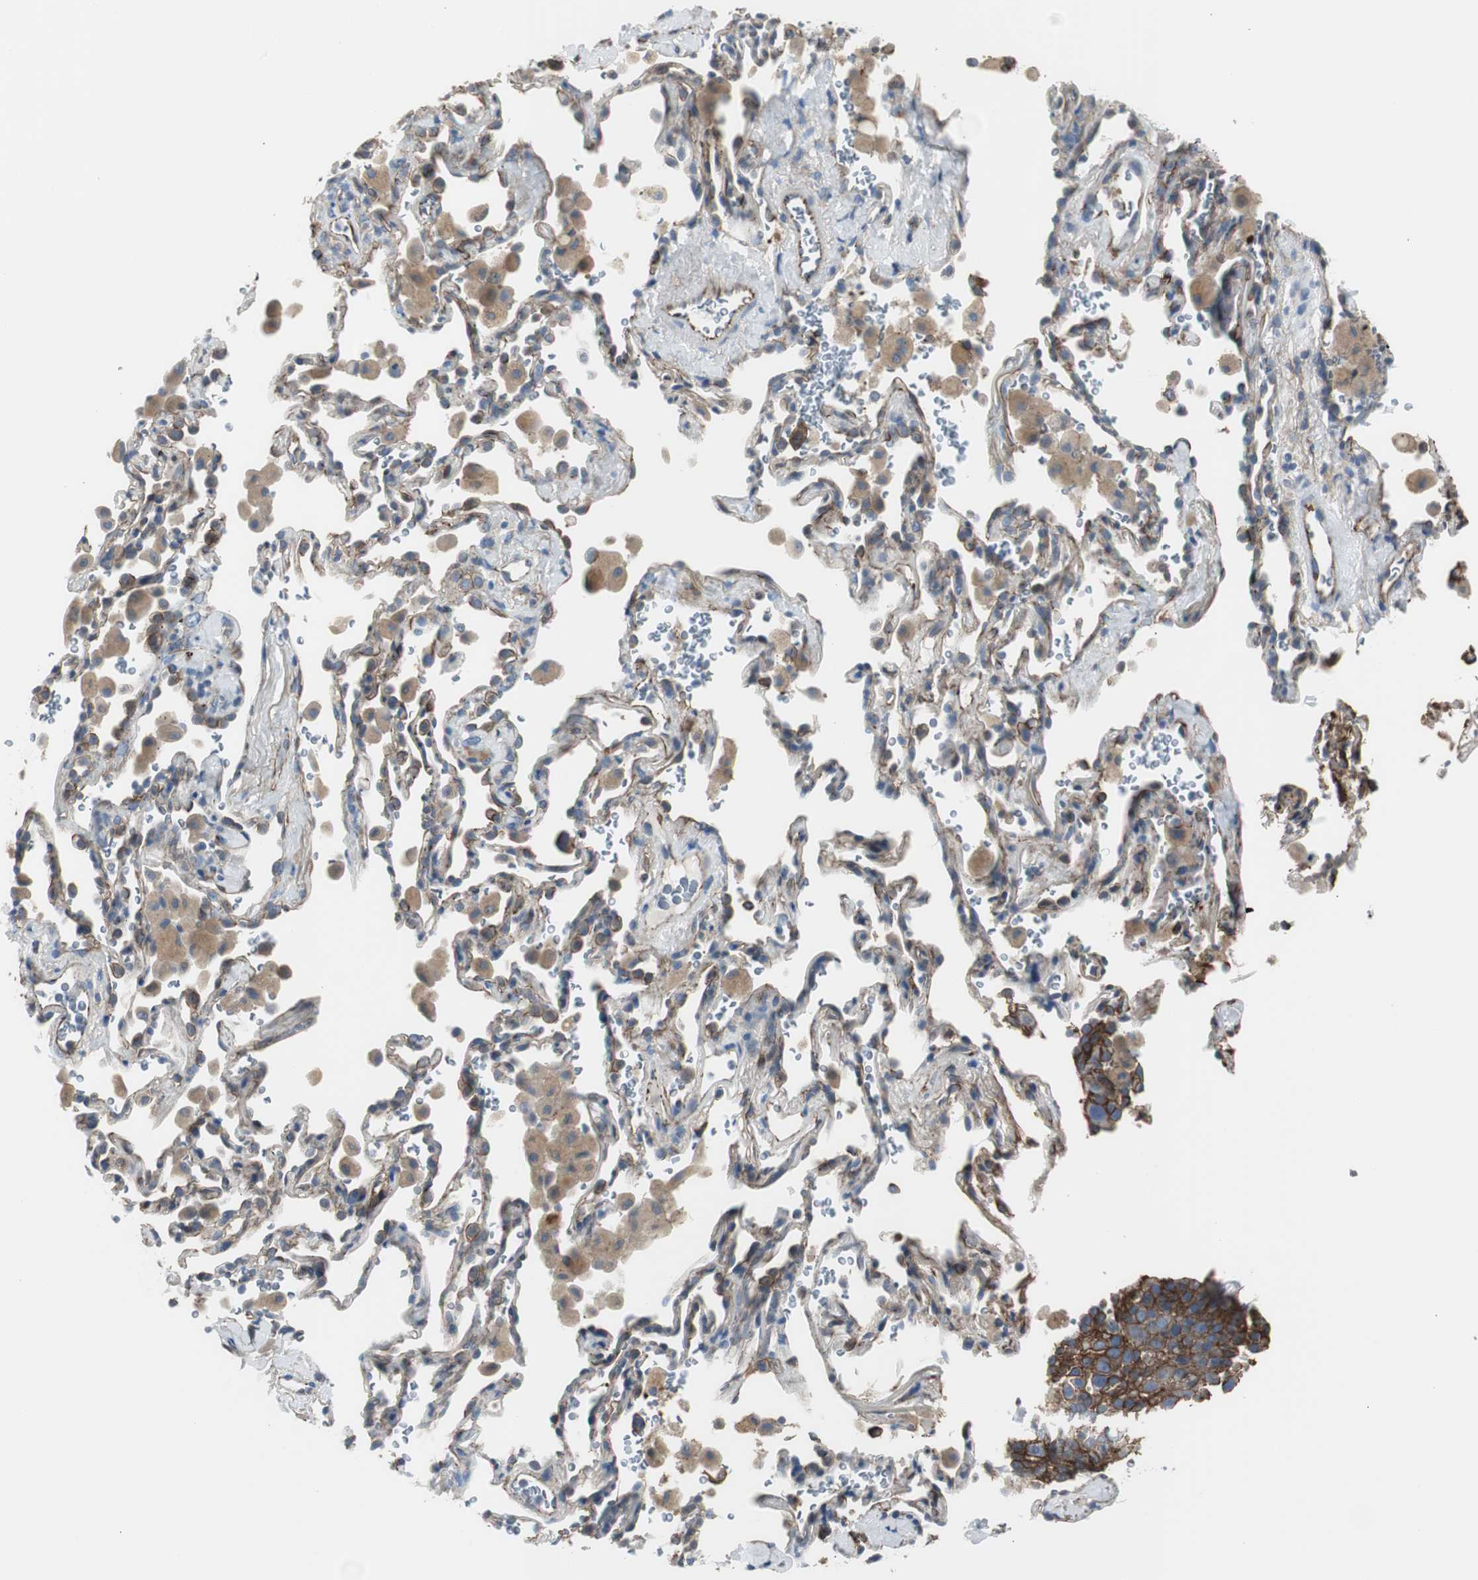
{"staining": {"intensity": "strong", "quantity": ">75%", "location": "cytoplasmic/membranous"}, "tissue": "lung cancer", "cell_type": "Tumor cells", "image_type": "cancer", "snomed": [{"axis": "morphology", "description": "Squamous cell carcinoma, NOS"}, {"axis": "topography", "description": "Lung"}], "caption": "Squamous cell carcinoma (lung) stained for a protein (brown) demonstrates strong cytoplasmic/membranous positive positivity in approximately >75% of tumor cells.", "gene": "STXBP4", "patient": {"sex": "male", "age": 54}}